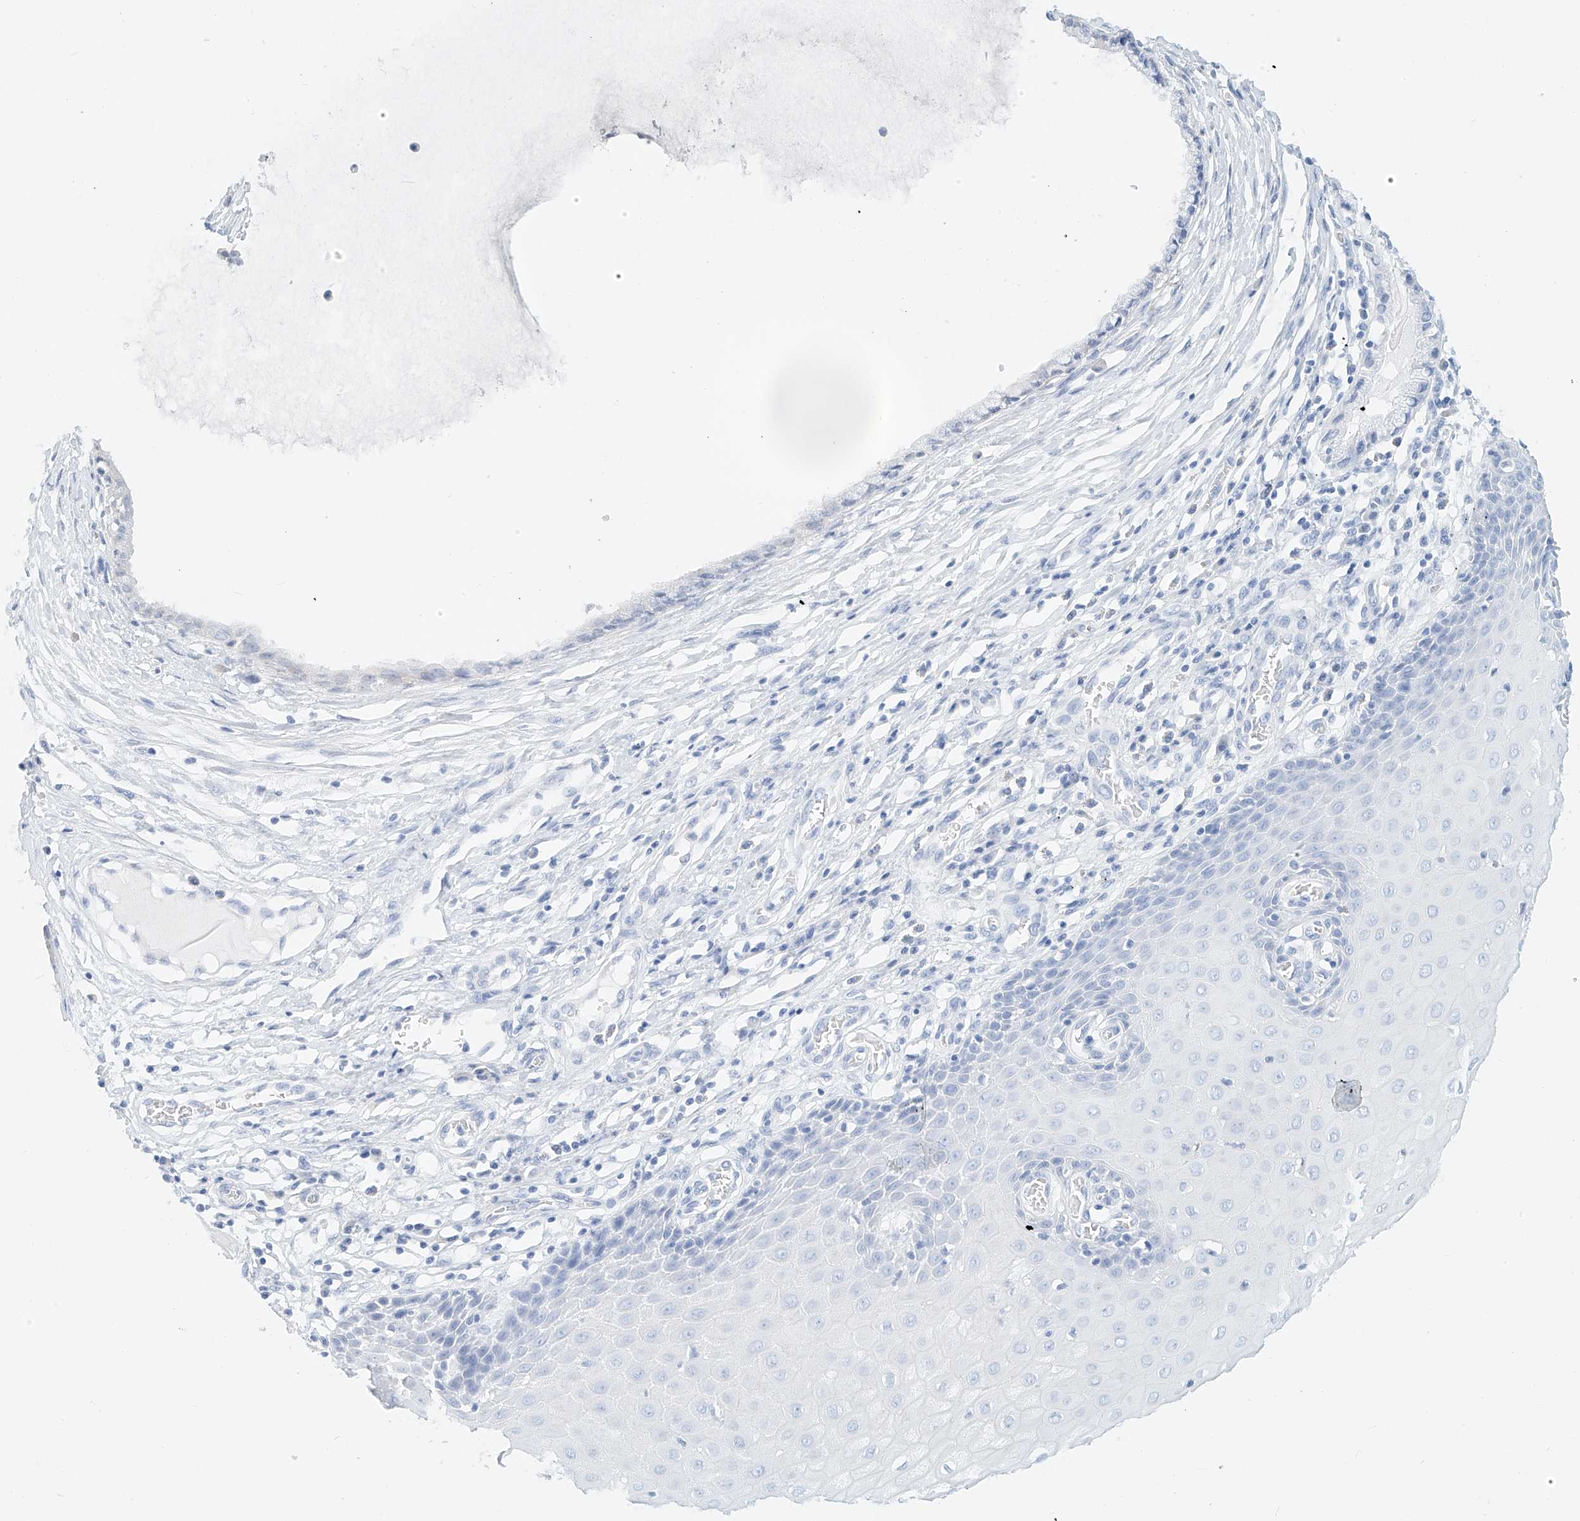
{"staining": {"intensity": "moderate", "quantity": "25%-75%", "location": "cytoplasmic/membranous"}, "tissue": "cervix", "cell_type": "Glandular cells", "image_type": "normal", "snomed": [{"axis": "morphology", "description": "Normal tissue, NOS"}, {"axis": "topography", "description": "Cervix"}], "caption": "Immunohistochemical staining of unremarkable human cervix shows 25%-75% levels of moderate cytoplasmic/membranous protein positivity in approximately 25%-75% of glandular cells. Nuclei are stained in blue.", "gene": "OFD1", "patient": {"sex": "female", "age": 55}}